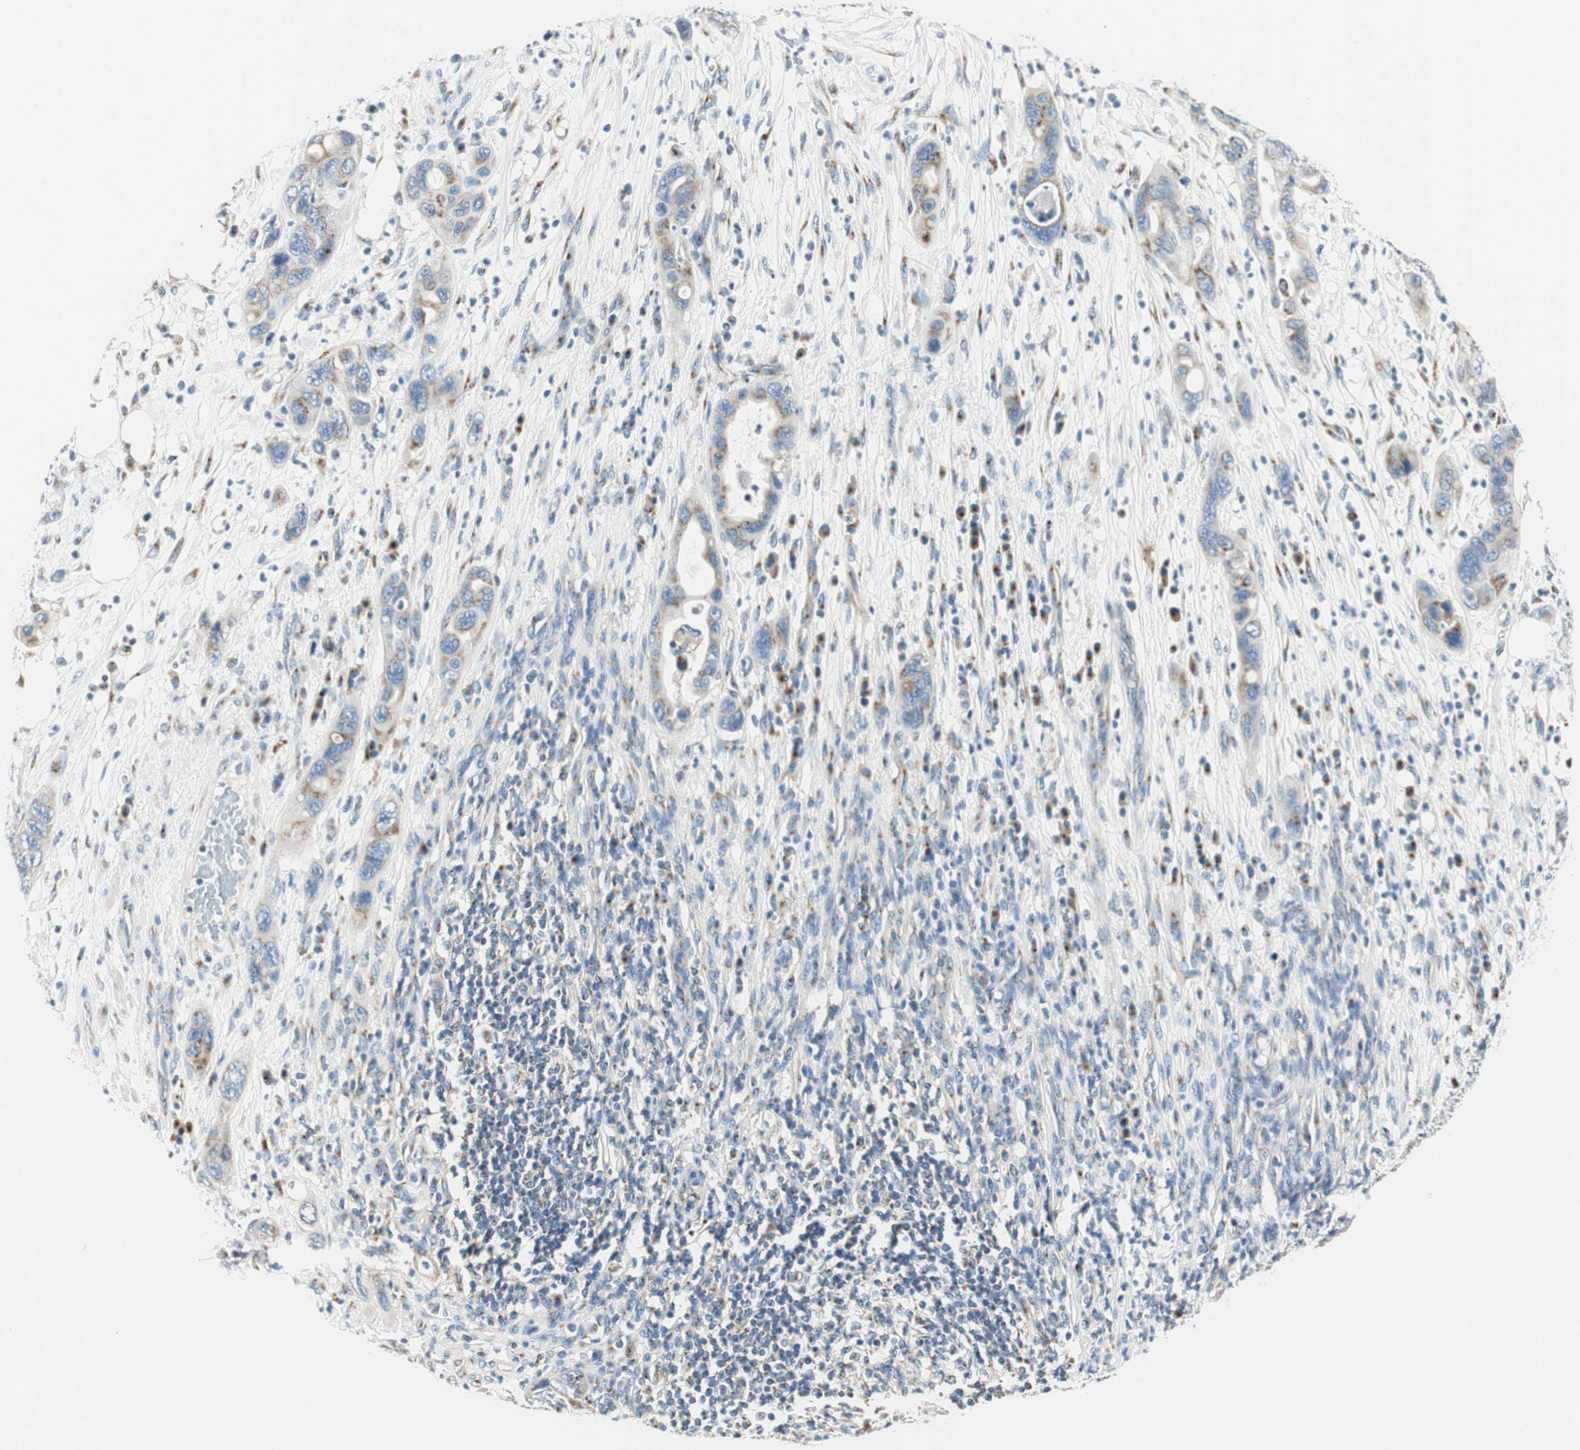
{"staining": {"intensity": "moderate", "quantity": ">75%", "location": "cytoplasmic/membranous"}, "tissue": "pancreatic cancer", "cell_type": "Tumor cells", "image_type": "cancer", "snomed": [{"axis": "morphology", "description": "Adenocarcinoma, NOS"}, {"axis": "topography", "description": "Pancreas"}], "caption": "A brown stain highlights moderate cytoplasmic/membranous positivity of a protein in human pancreatic cancer (adenocarcinoma) tumor cells.", "gene": "TMF1", "patient": {"sex": "female", "age": 71}}